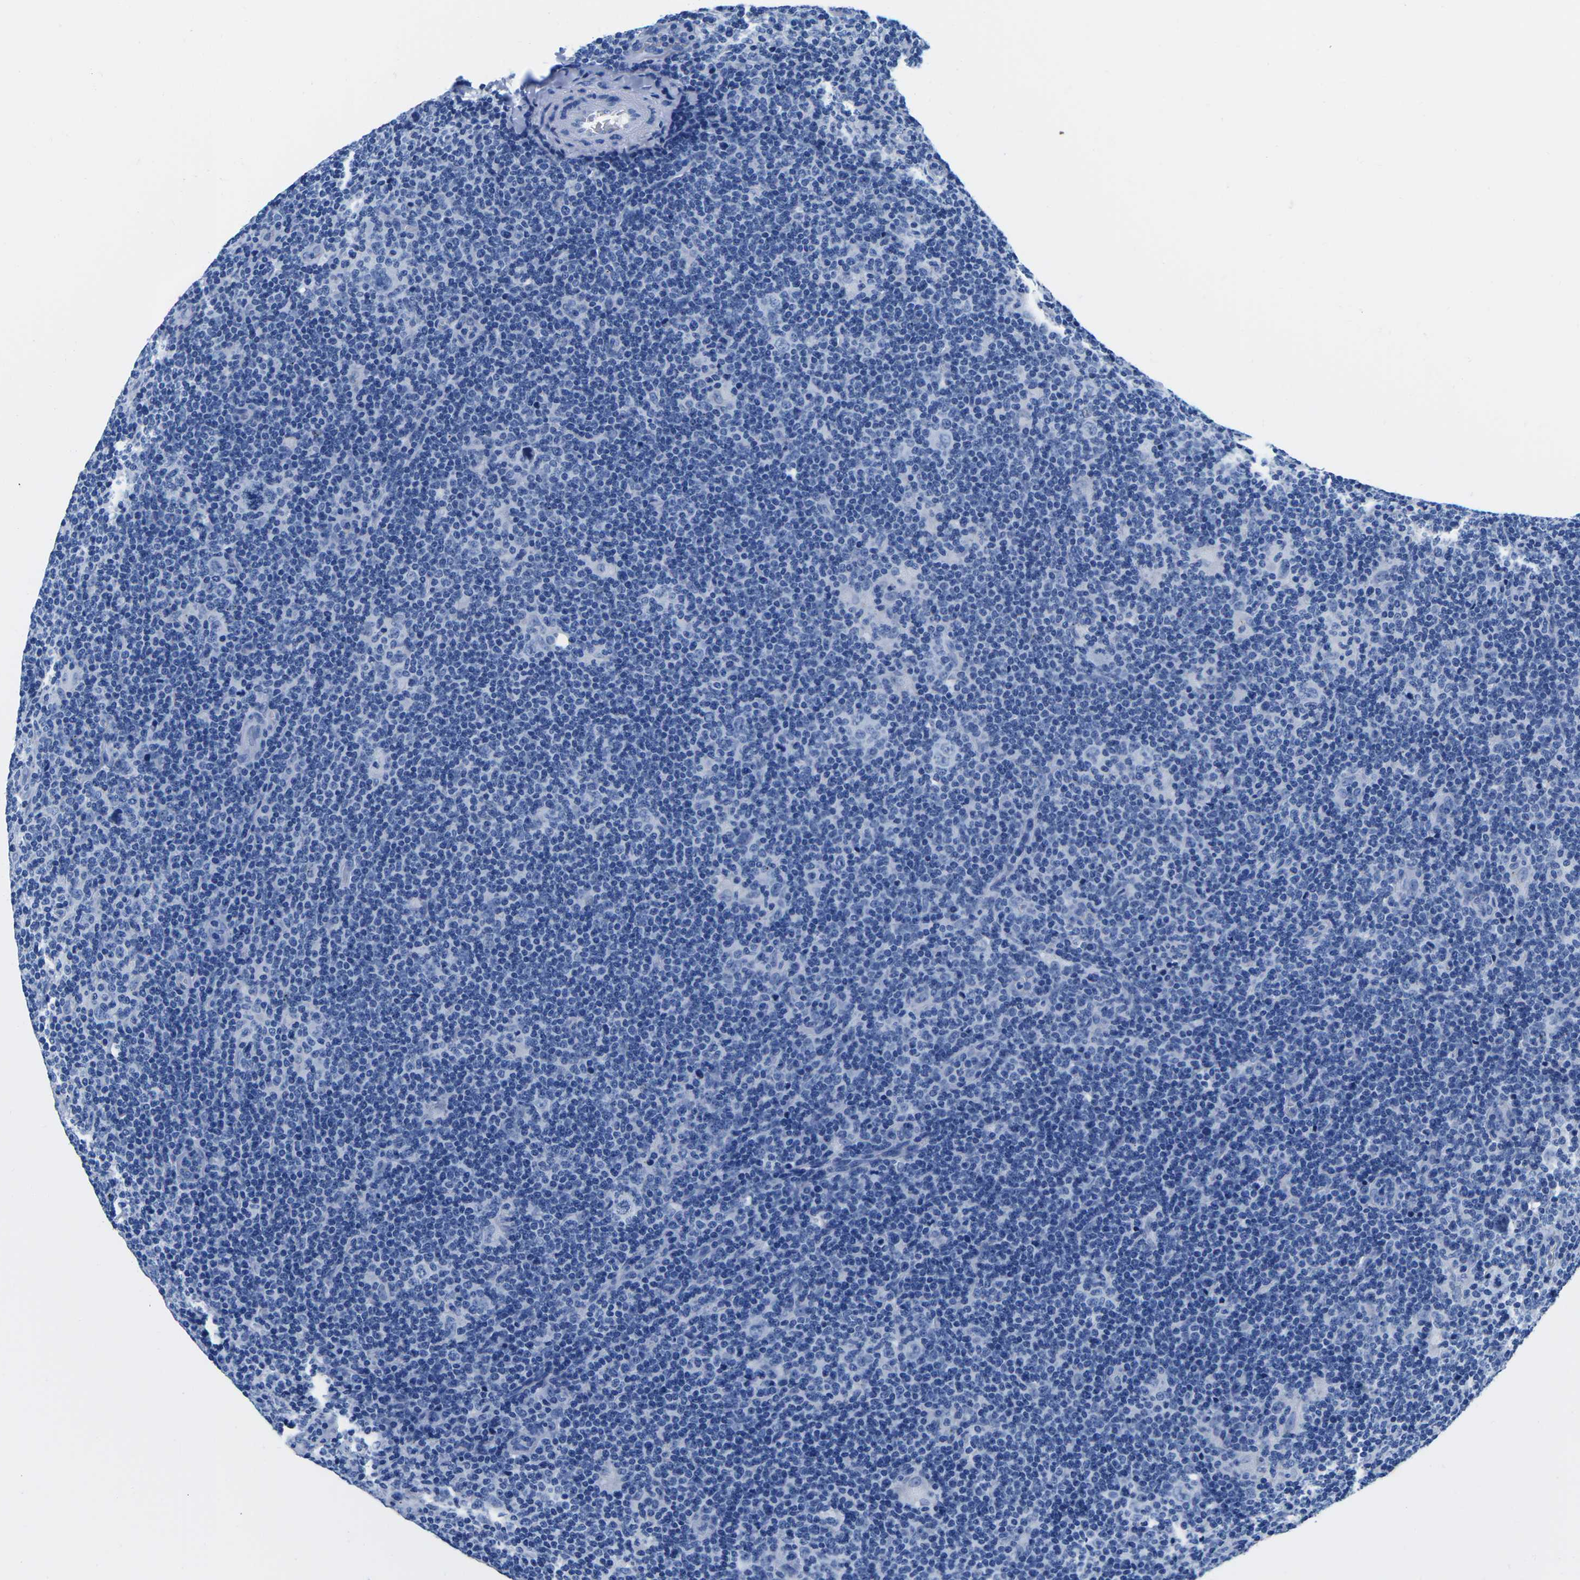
{"staining": {"intensity": "negative", "quantity": "none", "location": "none"}, "tissue": "lymphoma", "cell_type": "Tumor cells", "image_type": "cancer", "snomed": [{"axis": "morphology", "description": "Hodgkin's disease, NOS"}, {"axis": "topography", "description": "Lymph node"}], "caption": "Tumor cells are negative for brown protein staining in Hodgkin's disease.", "gene": "CYP1A2", "patient": {"sex": "female", "age": 57}}